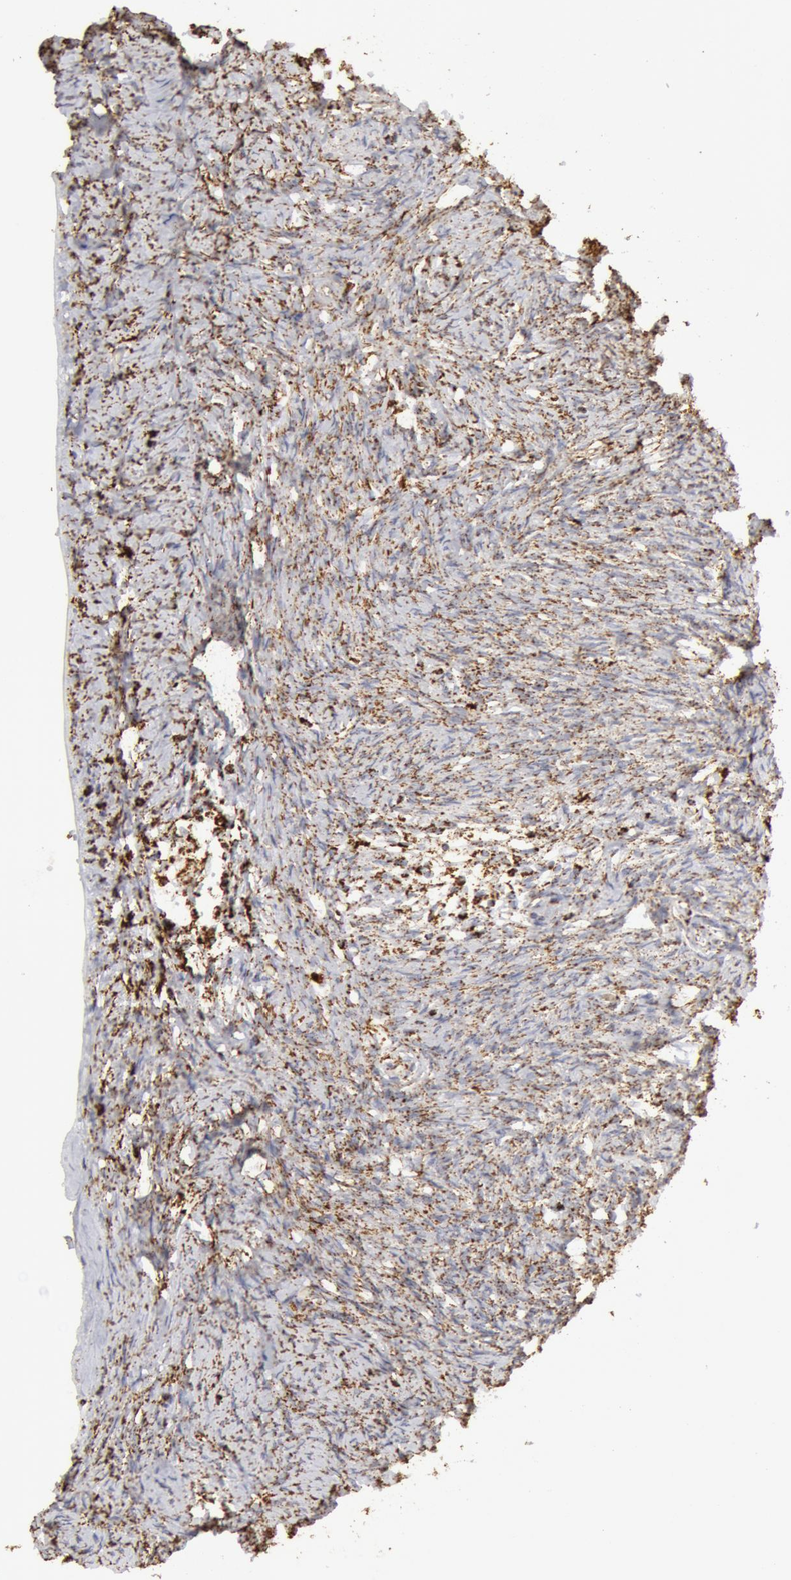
{"staining": {"intensity": "strong", "quantity": ">75%", "location": "cytoplasmic/membranous"}, "tissue": "ovary", "cell_type": "Follicle cells", "image_type": "normal", "snomed": [{"axis": "morphology", "description": "Normal tissue, NOS"}, {"axis": "topography", "description": "Ovary"}], "caption": "The immunohistochemical stain highlights strong cytoplasmic/membranous expression in follicle cells of normal ovary. The staining was performed using DAB (3,3'-diaminobenzidine), with brown indicating positive protein expression. Nuclei are stained blue with hematoxylin.", "gene": "ATP5F1B", "patient": {"sex": "female", "age": 53}}